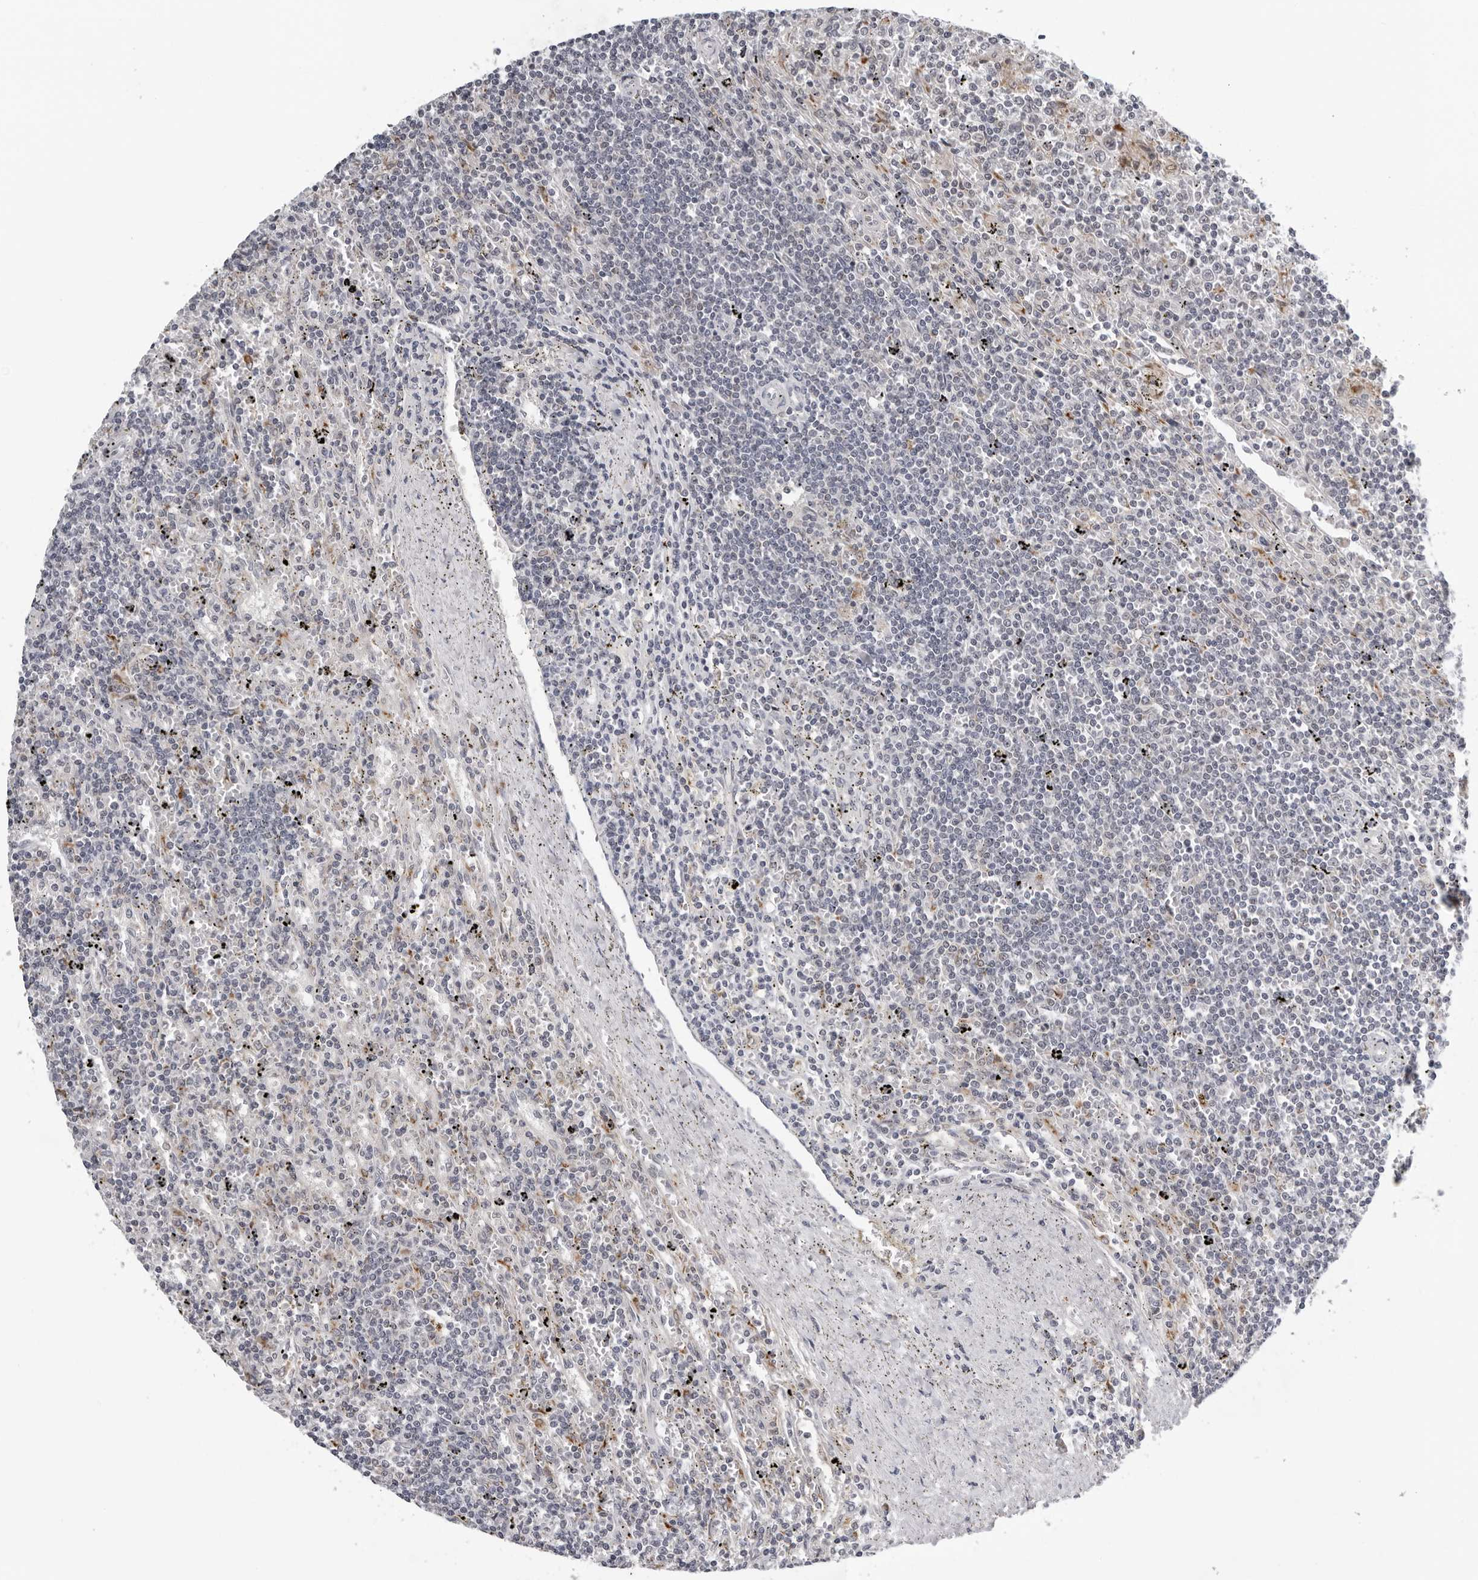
{"staining": {"intensity": "negative", "quantity": "none", "location": "none"}, "tissue": "lymphoma", "cell_type": "Tumor cells", "image_type": "cancer", "snomed": [{"axis": "morphology", "description": "Malignant lymphoma, non-Hodgkin's type, Low grade"}, {"axis": "topography", "description": "Spleen"}], "caption": "Lymphoma was stained to show a protein in brown. There is no significant positivity in tumor cells. Nuclei are stained in blue.", "gene": "CPT2", "patient": {"sex": "male", "age": 76}}